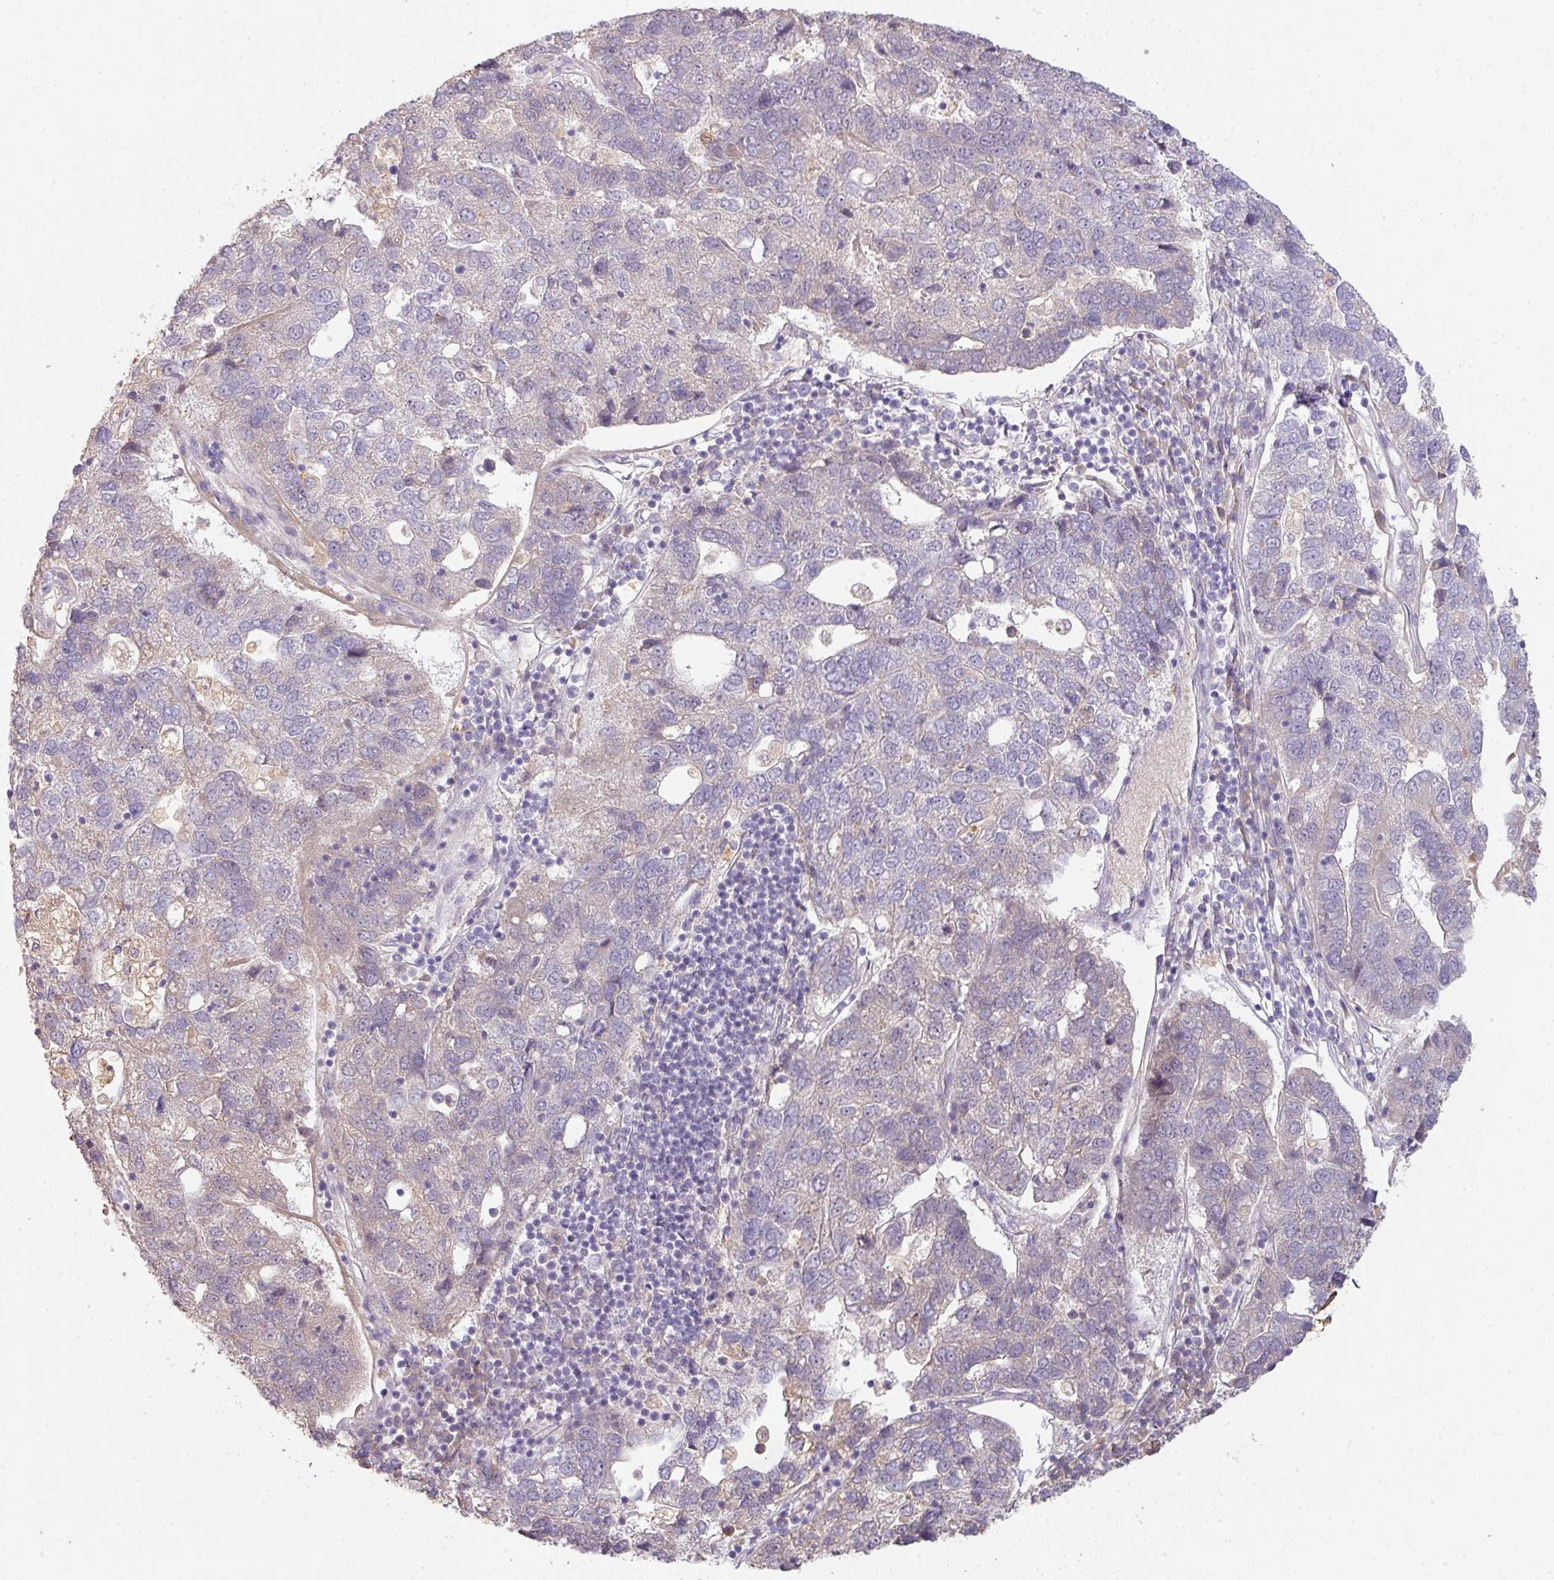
{"staining": {"intensity": "weak", "quantity": "<25%", "location": "cytoplasmic/membranous"}, "tissue": "pancreatic cancer", "cell_type": "Tumor cells", "image_type": "cancer", "snomed": [{"axis": "morphology", "description": "Adenocarcinoma, NOS"}, {"axis": "topography", "description": "Pancreas"}], "caption": "This photomicrograph is of pancreatic adenocarcinoma stained with immunohistochemistry (IHC) to label a protein in brown with the nuclei are counter-stained blue. There is no expression in tumor cells. The staining was performed using DAB to visualize the protein expression in brown, while the nuclei were stained in blue with hematoxylin (Magnification: 20x).", "gene": "ZNF266", "patient": {"sex": "female", "age": 61}}